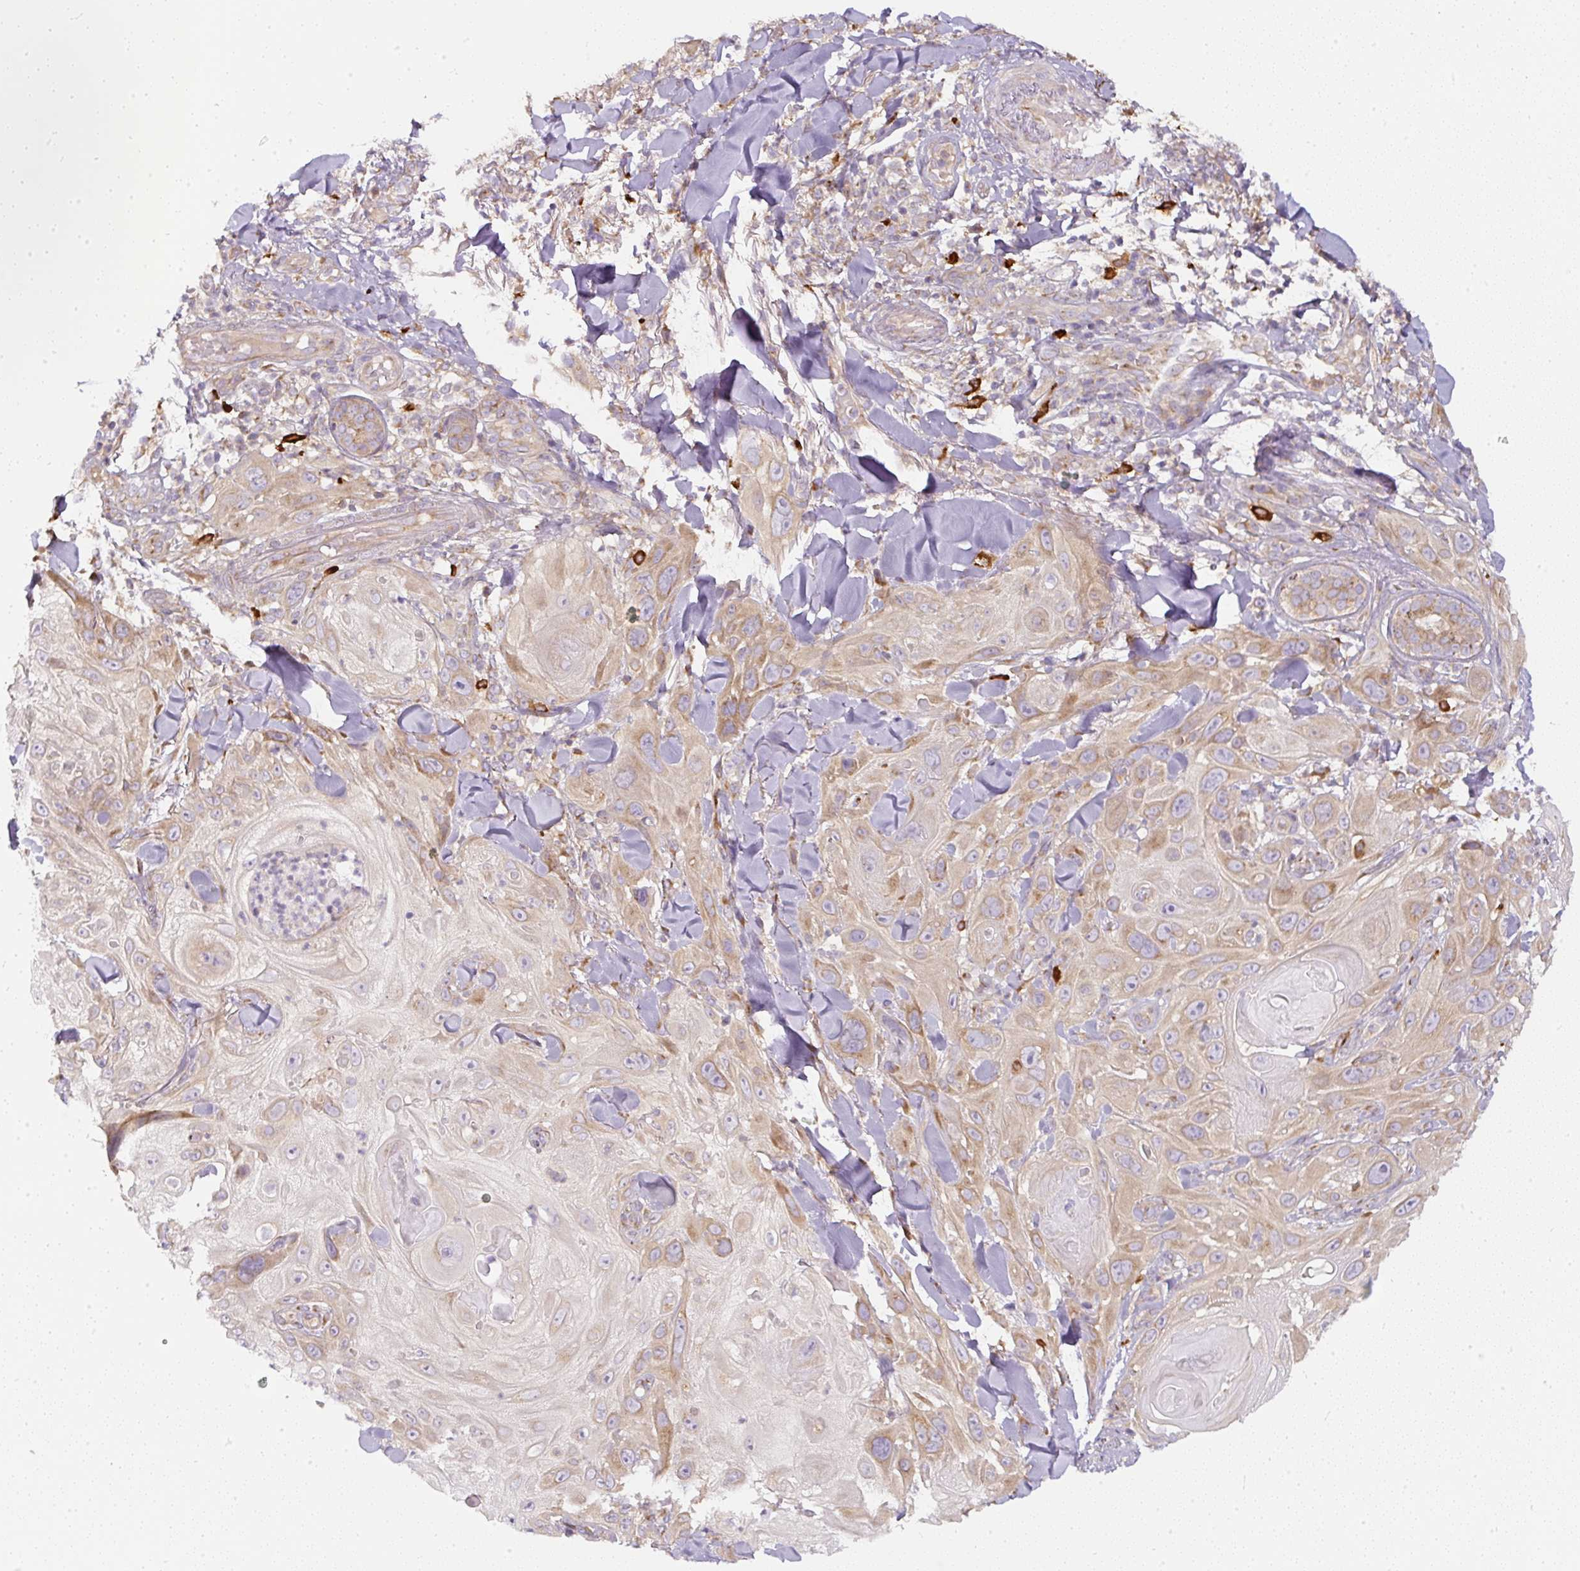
{"staining": {"intensity": "moderate", "quantity": "25%-75%", "location": "cytoplasmic/membranous"}, "tissue": "skin cancer", "cell_type": "Tumor cells", "image_type": "cancer", "snomed": [{"axis": "morphology", "description": "Normal tissue, NOS"}, {"axis": "morphology", "description": "Squamous cell carcinoma, NOS"}, {"axis": "topography", "description": "Skin"}], "caption": "This micrograph reveals immunohistochemistry staining of human skin cancer, with medium moderate cytoplasmic/membranous positivity in about 25%-75% of tumor cells.", "gene": "MLX", "patient": {"sex": "male", "age": 72}}